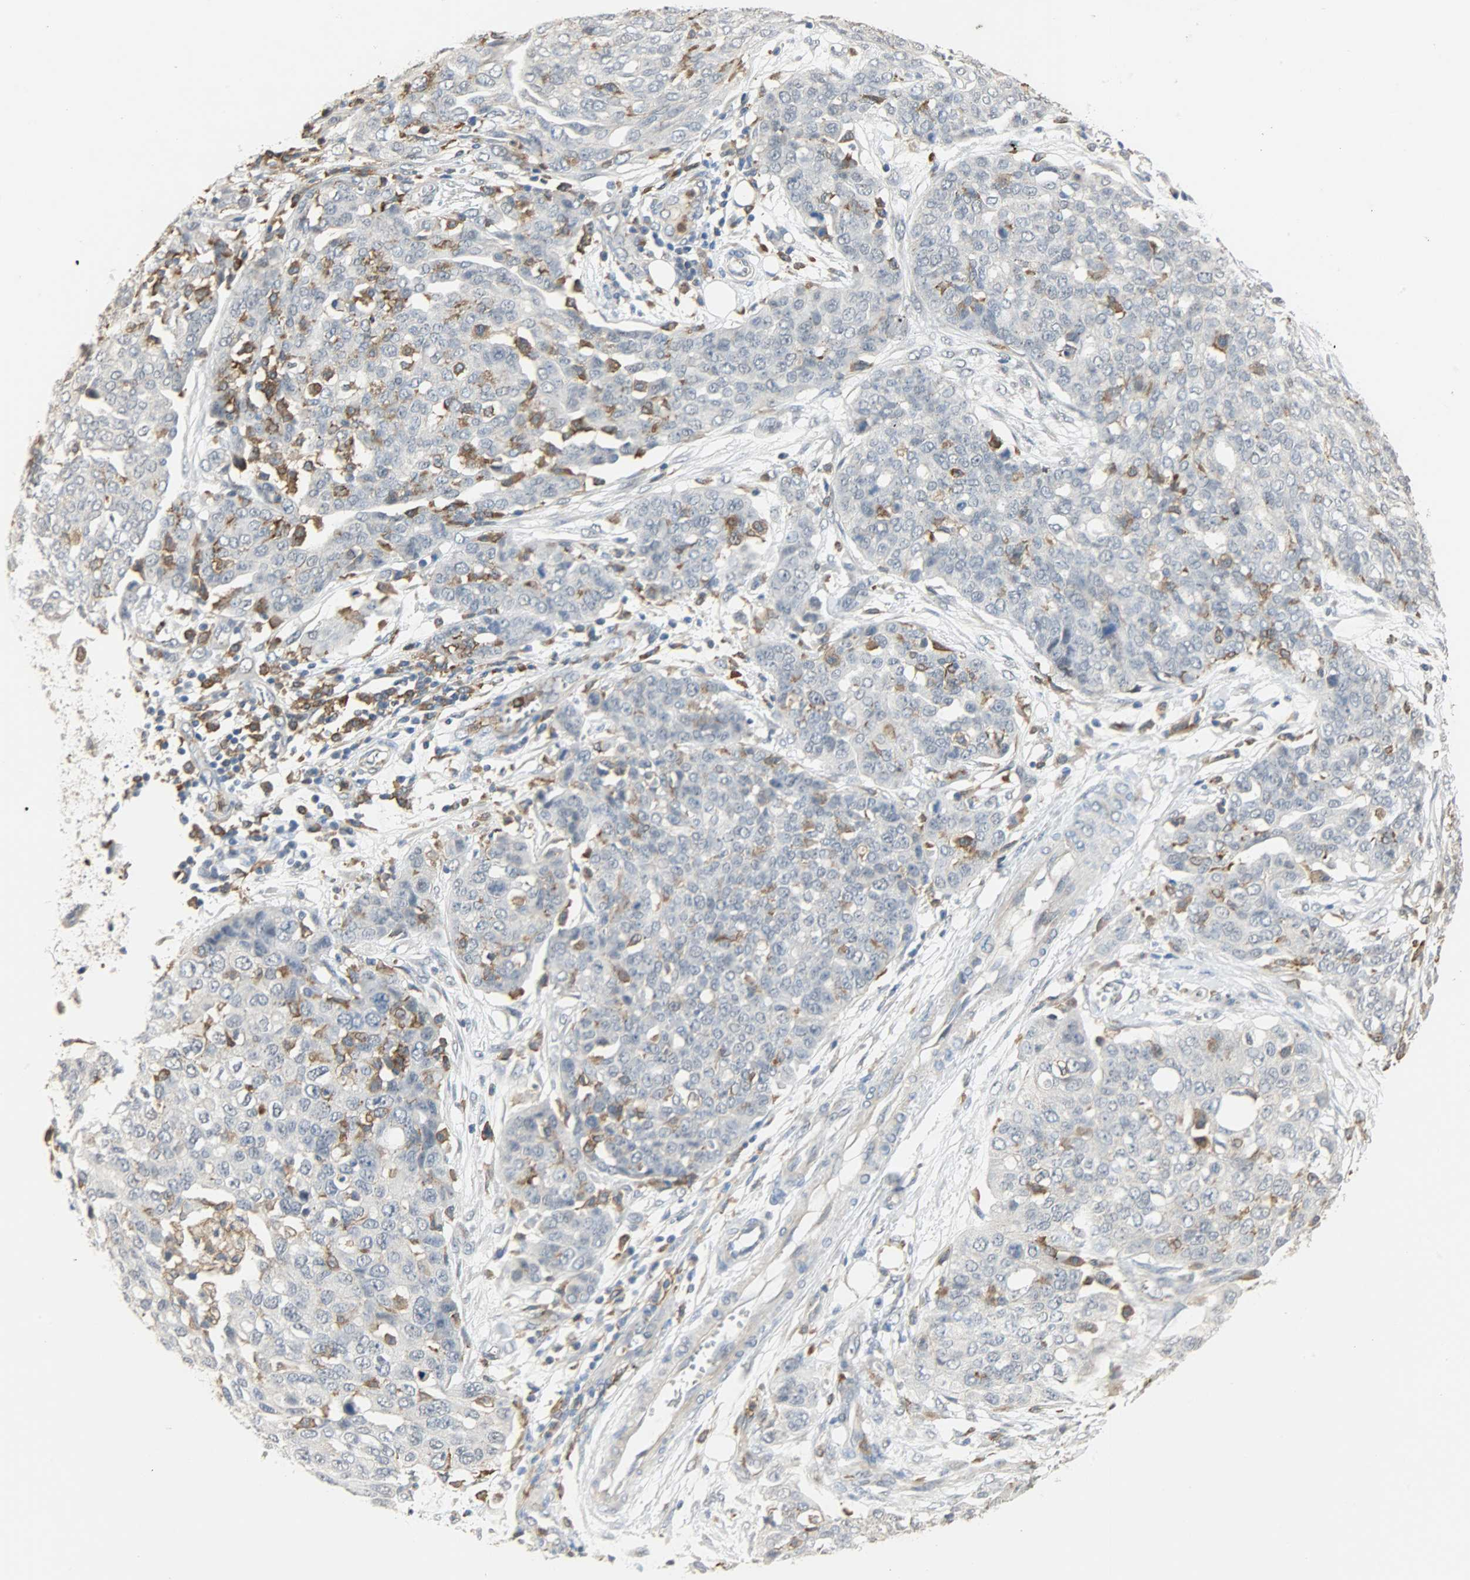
{"staining": {"intensity": "negative", "quantity": "none", "location": "none"}, "tissue": "ovarian cancer", "cell_type": "Tumor cells", "image_type": "cancer", "snomed": [{"axis": "morphology", "description": "Cystadenocarcinoma, serous, NOS"}, {"axis": "topography", "description": "Soft tissue"}, {"axis": "topography", "description": "Ovary"}], "caption": "Tumor cells show no significant expression in ovarian serous cystadenocarcinoma. (DAB immunohistochemistry (IHC) visualized using brightfield microscopy, high magnification).", "gene": "SKAP2", "patient": {"sex": "female", "age": 57}}